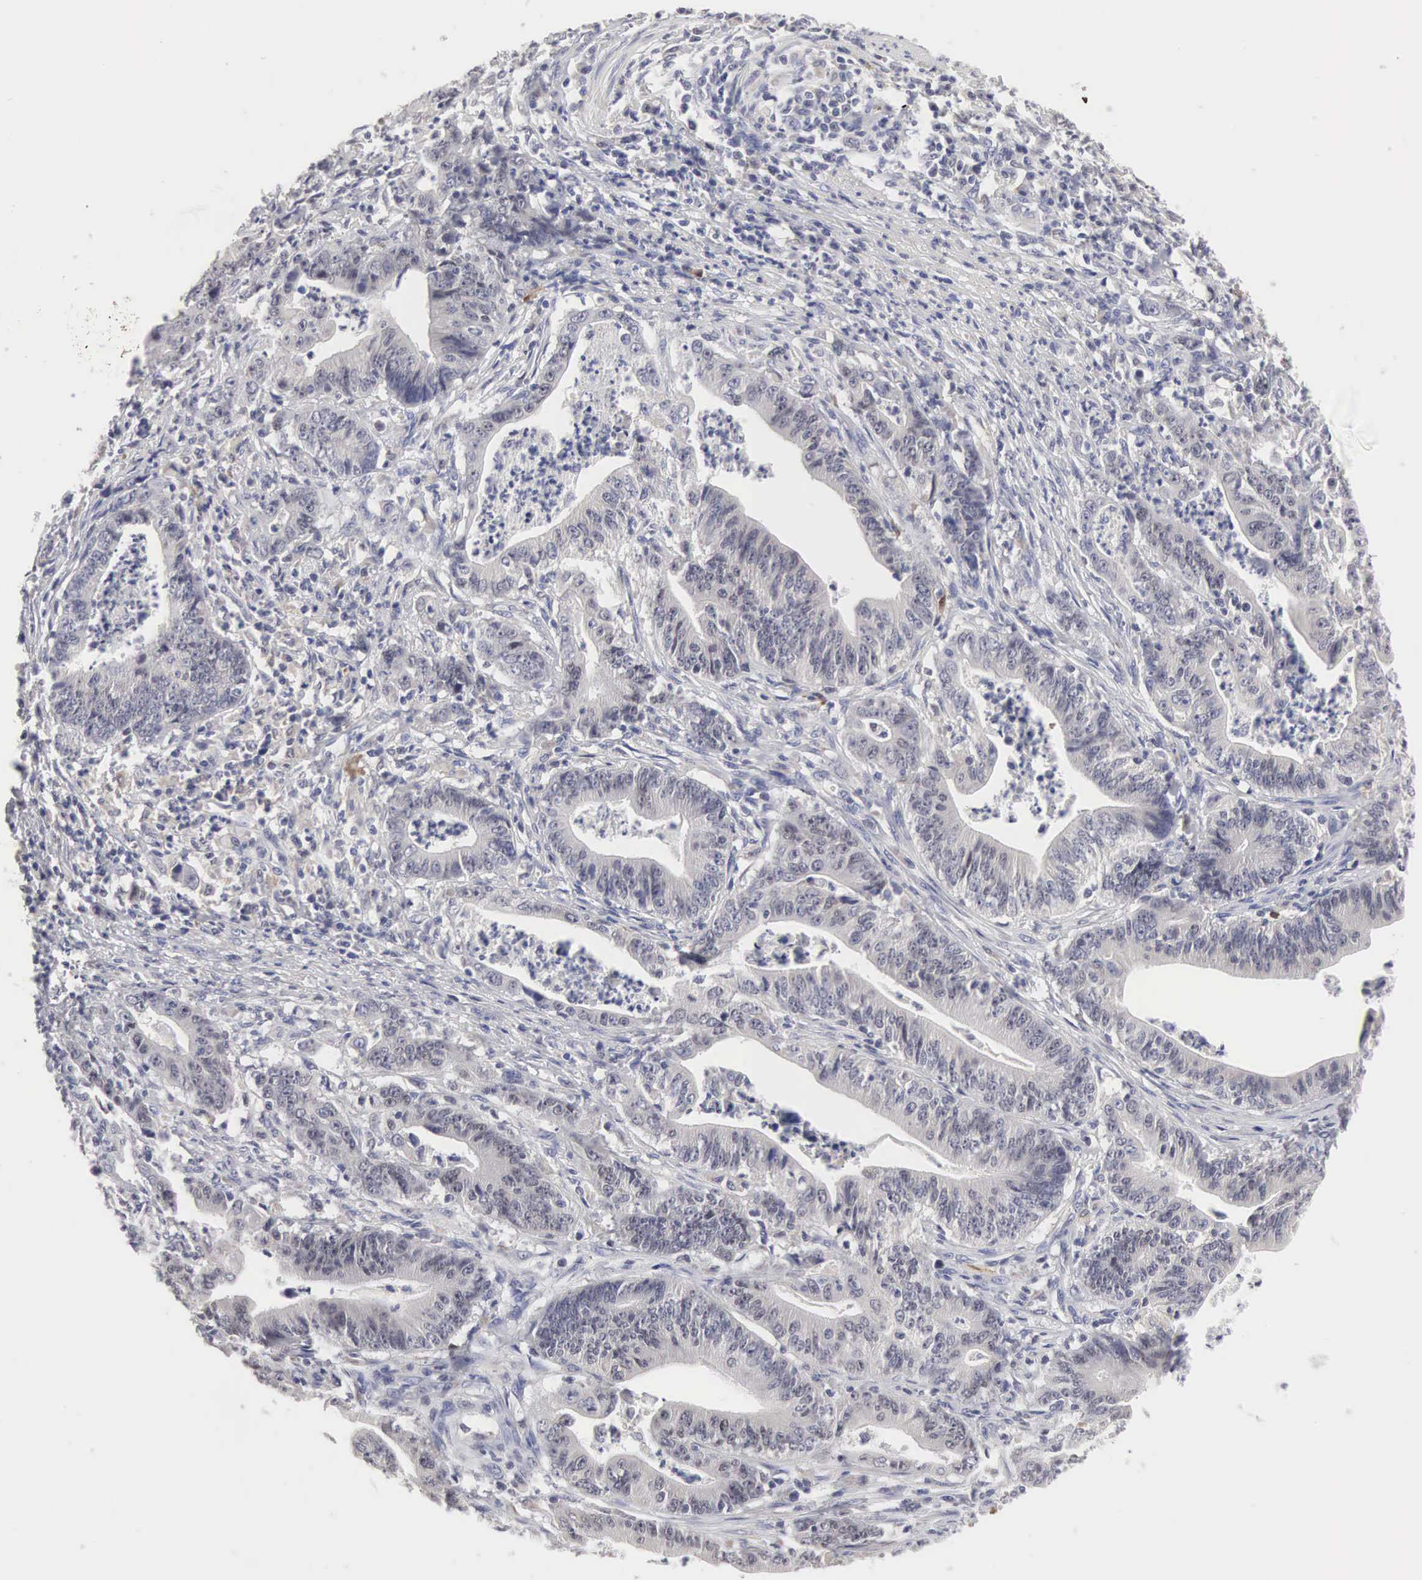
{"staining": {"intensity": "weak", "quantity": "<25%", "location": "cytoplasmic/membranous"}, "tissue": "stomach cancer", "cell_type": "Tumor cells", "image_type": "cancer", "snomed": [{"axis": "morphology", "description": "Adenocarcinoma, NOS"}, {"axis": "topography", "description": "Stomach, lower"}], "caption": "There is no significant staining in tumor cells of stomach adenocarcinoma. (DAB immunohistochemistry (IHC), high magnification).", "gene": "HMOX1", "patient": {"sex": "female", "age": 86}}